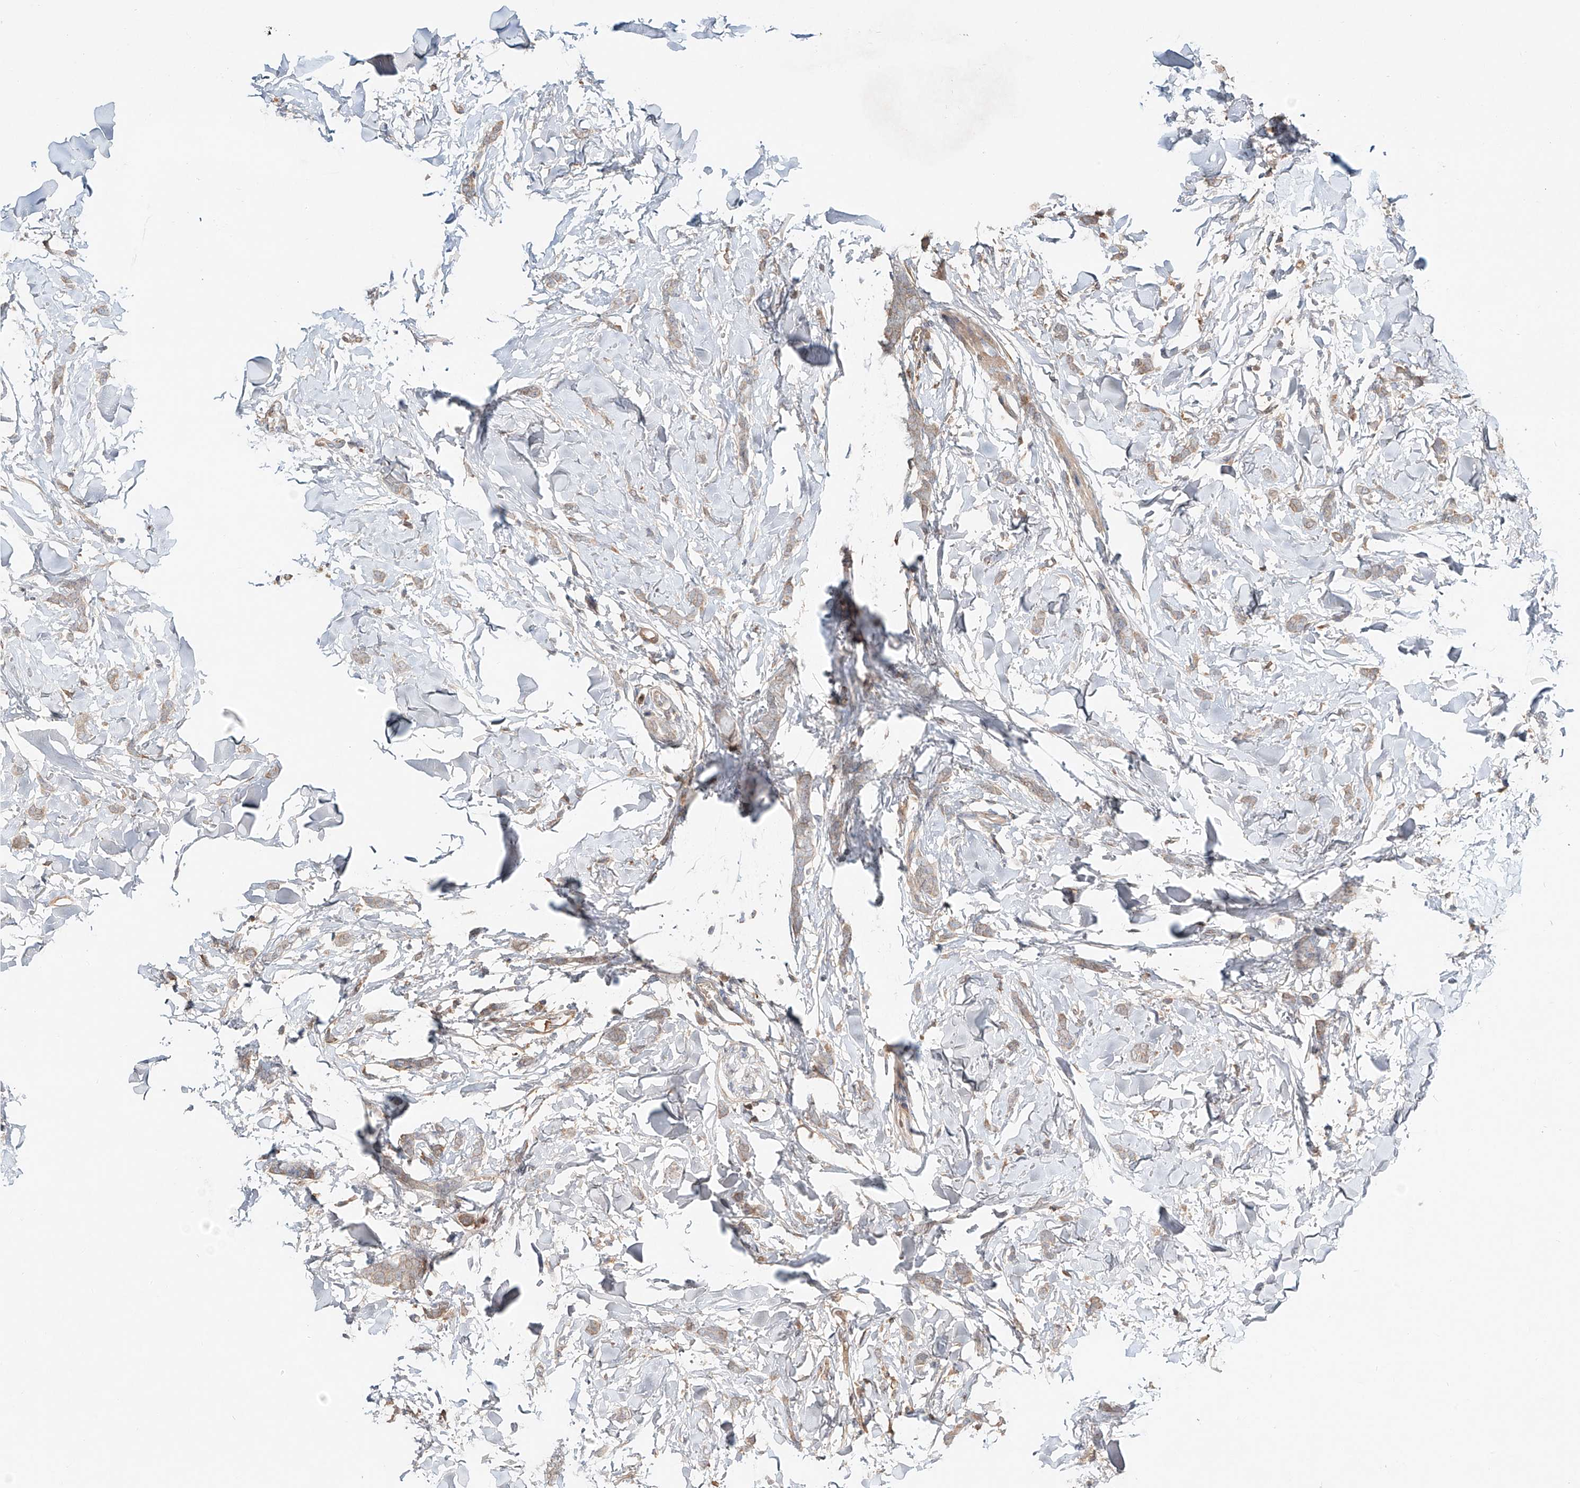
{"staining": {"intensity": "weak", "quantity": "25%-75%", "location": "cytoplasmic/membranous"}, "tissue": "breast cancer", "cell_type": "Tumor cells", "image_type": "cancer", "snomed": [{"axis": "morphology", "description": "Lobular carcinoma"}, {"axis": "topography", "description": "Skin"}, {"axis": "topography", "description": "Breast"}], "caption": "Weak cytoplasmic/membranous positivity is present in approximately 25%-75% of tumor cells in breast cancer (lobular carcinoma). (brown staining indicates protein expression, while blue staining denotes nuclei).", "gene": "ERO1A", "patient": {"sex": "female", "age": 46}}